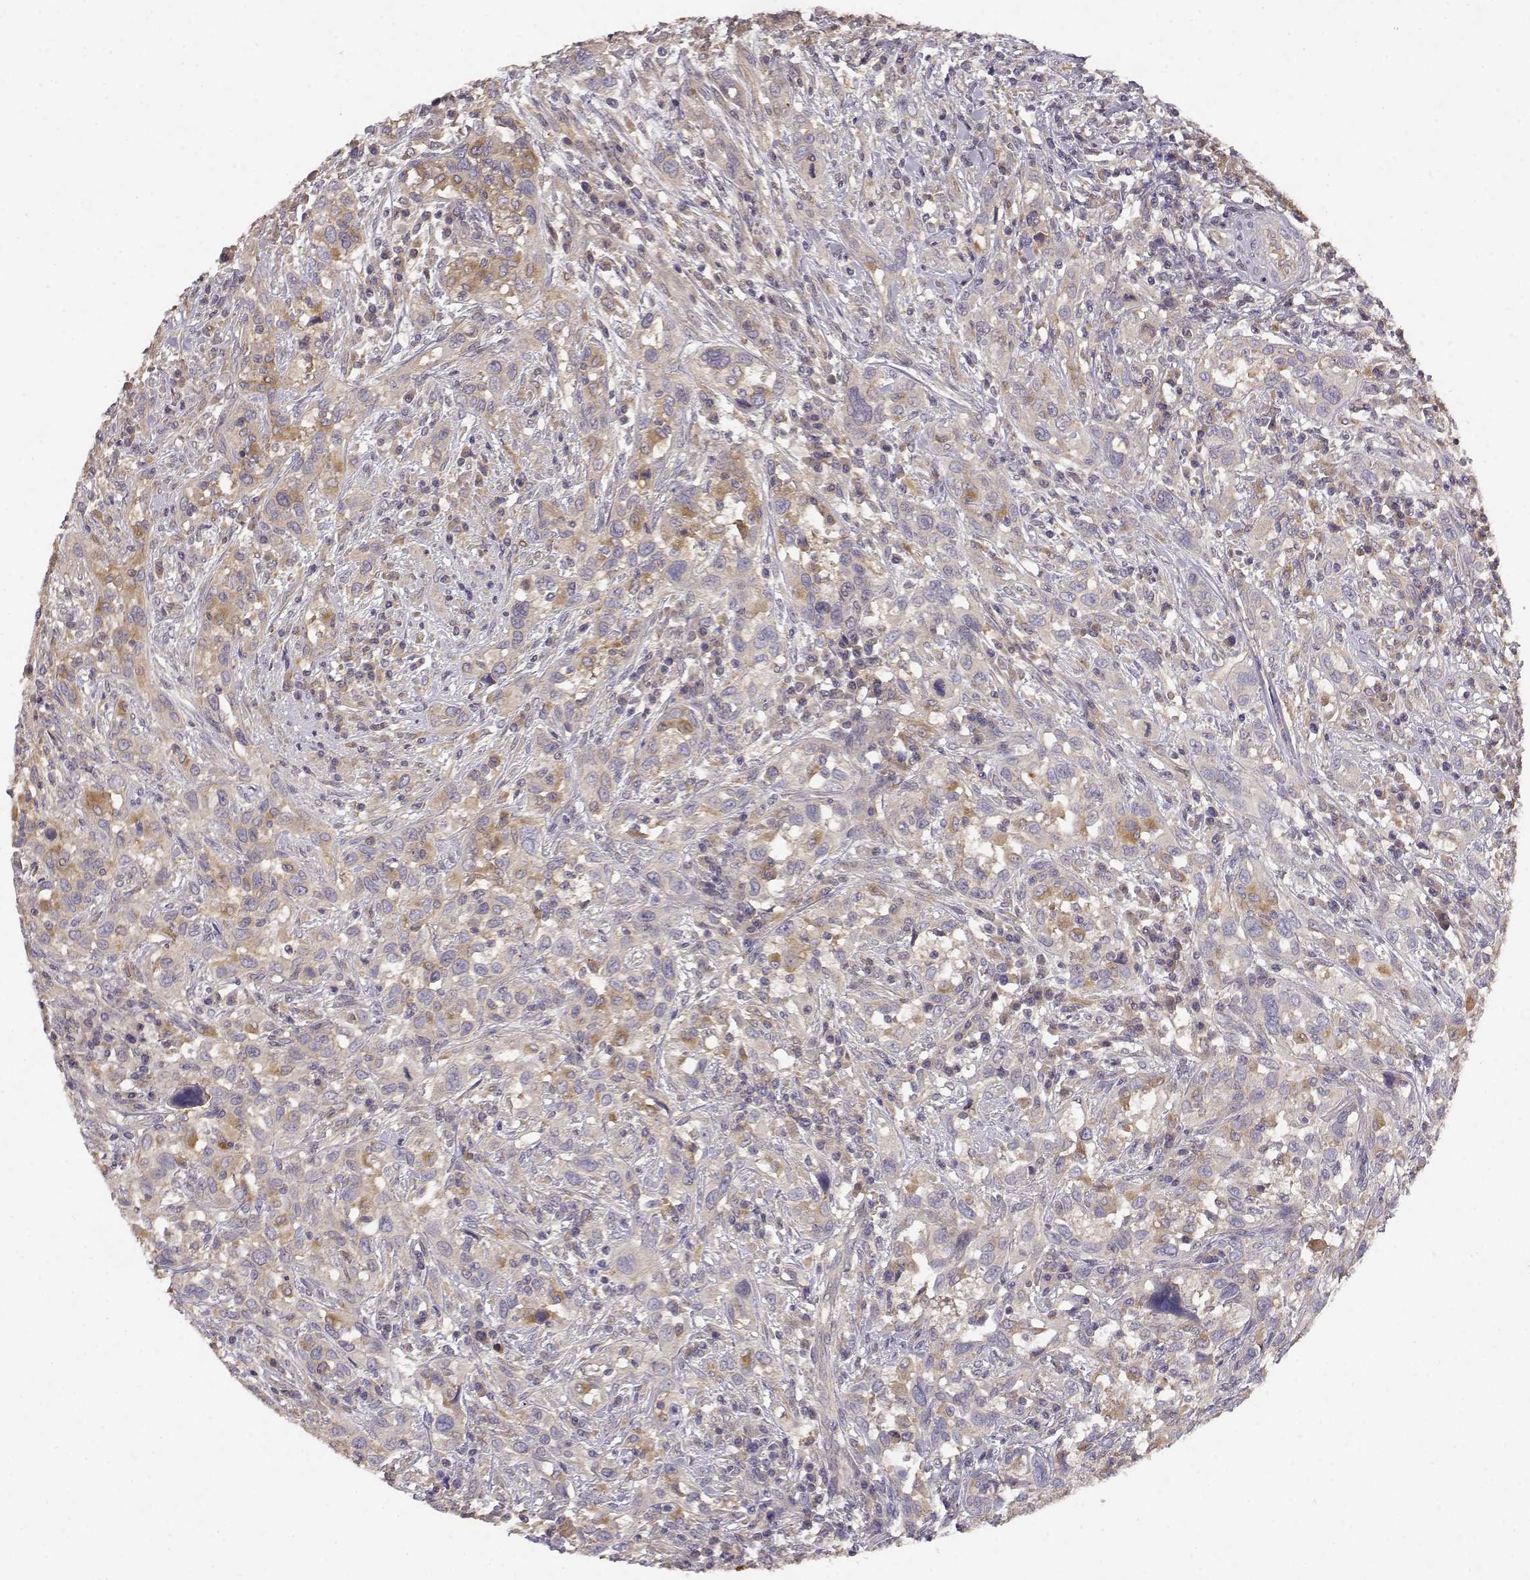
{"staining": {"intensity": "moderate", "quantity": "<25%", "location": "cytoplasmic/membranous"}, "tissue": "urothelial cancer", "cell_type": "Tumor cells", "image_type": "cancer", "snomed": [{"axis": "morphology", "description": "Urothelial carcinoma, NOS"}, {"axis": "morphology", "description": "Urothelial carcinoma, High grade"}, {"axis": "topography", "description": "Urinary bladder"}], "caption": "Protein staining of urothelial cancer tissue displays moderate cytoplasmic/membranous expression in approximately <25% of tumor cells. (DAB (3,3'-diaminobenzidine) IHC, brown staining for protein, blue staining for nuclei).", "gene": "CRIM1", "patient": {"sex": "female", "age": 64}}